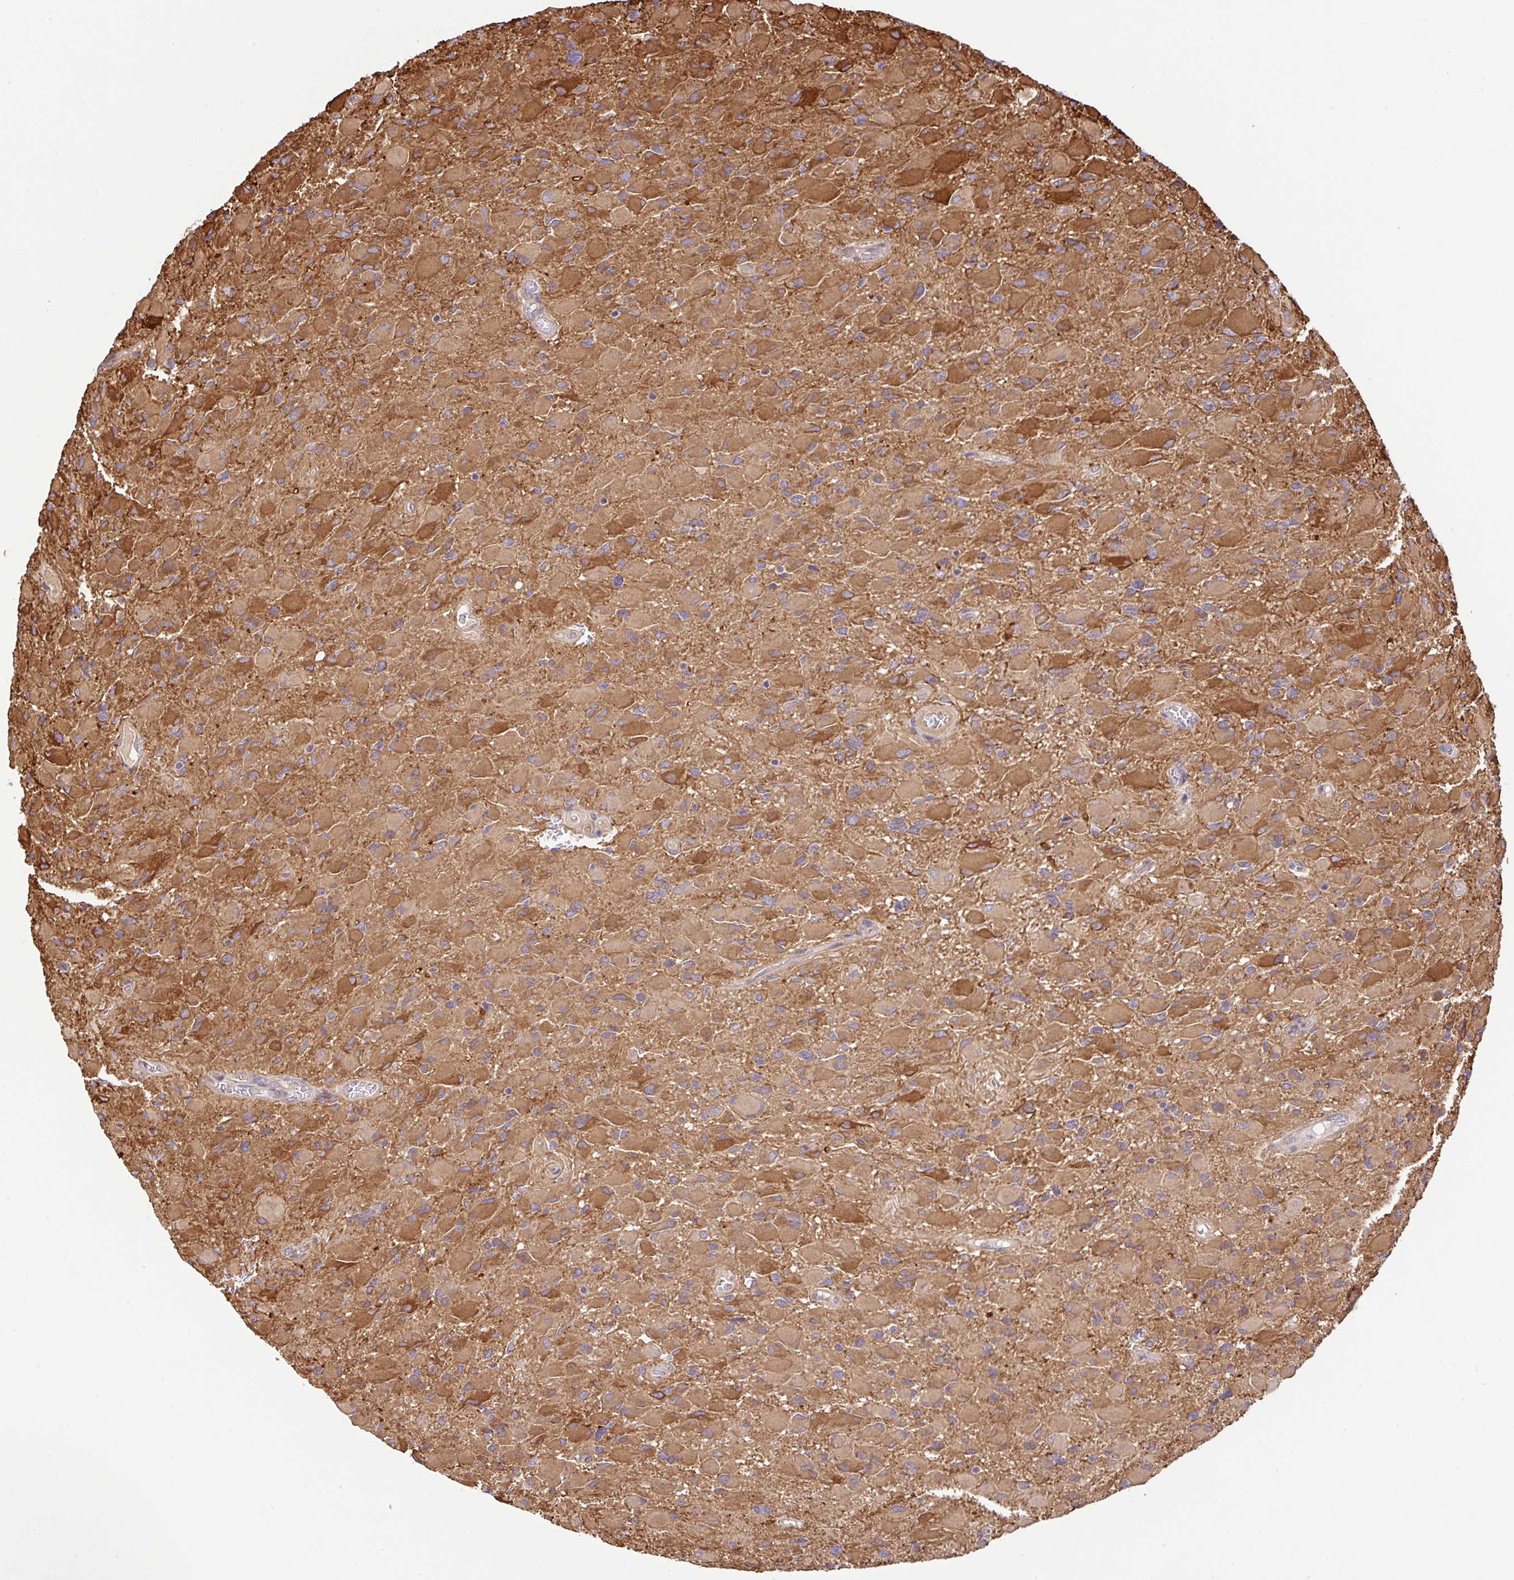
{"staining": {"intensity": "moderate", "quantity": ">75%", "location": "cytoplasmic/membranous"}, "tissue": "glioma", "cell_type": "Tumor cells", "image_type": "cancer", "snomed": [{"axis": "morphology", "description": "Glioma, malignant, High grade"}, {"axis": "topography", "description": "Cerebral cortex"}], "caption": "Immunohistochemistry (IHC) photomicrograph of neoplastic tissue: human malignant glioma (high-grade) stained using IHC exhibits medium levels of moderate protein expression localized specifically in the cytoplasmic/membranous of tumor cells, appearing as a cytoplasmic/membranous brown color.", "gene": "UBE4A", "patient": {"sex": "female", "age": 36}}